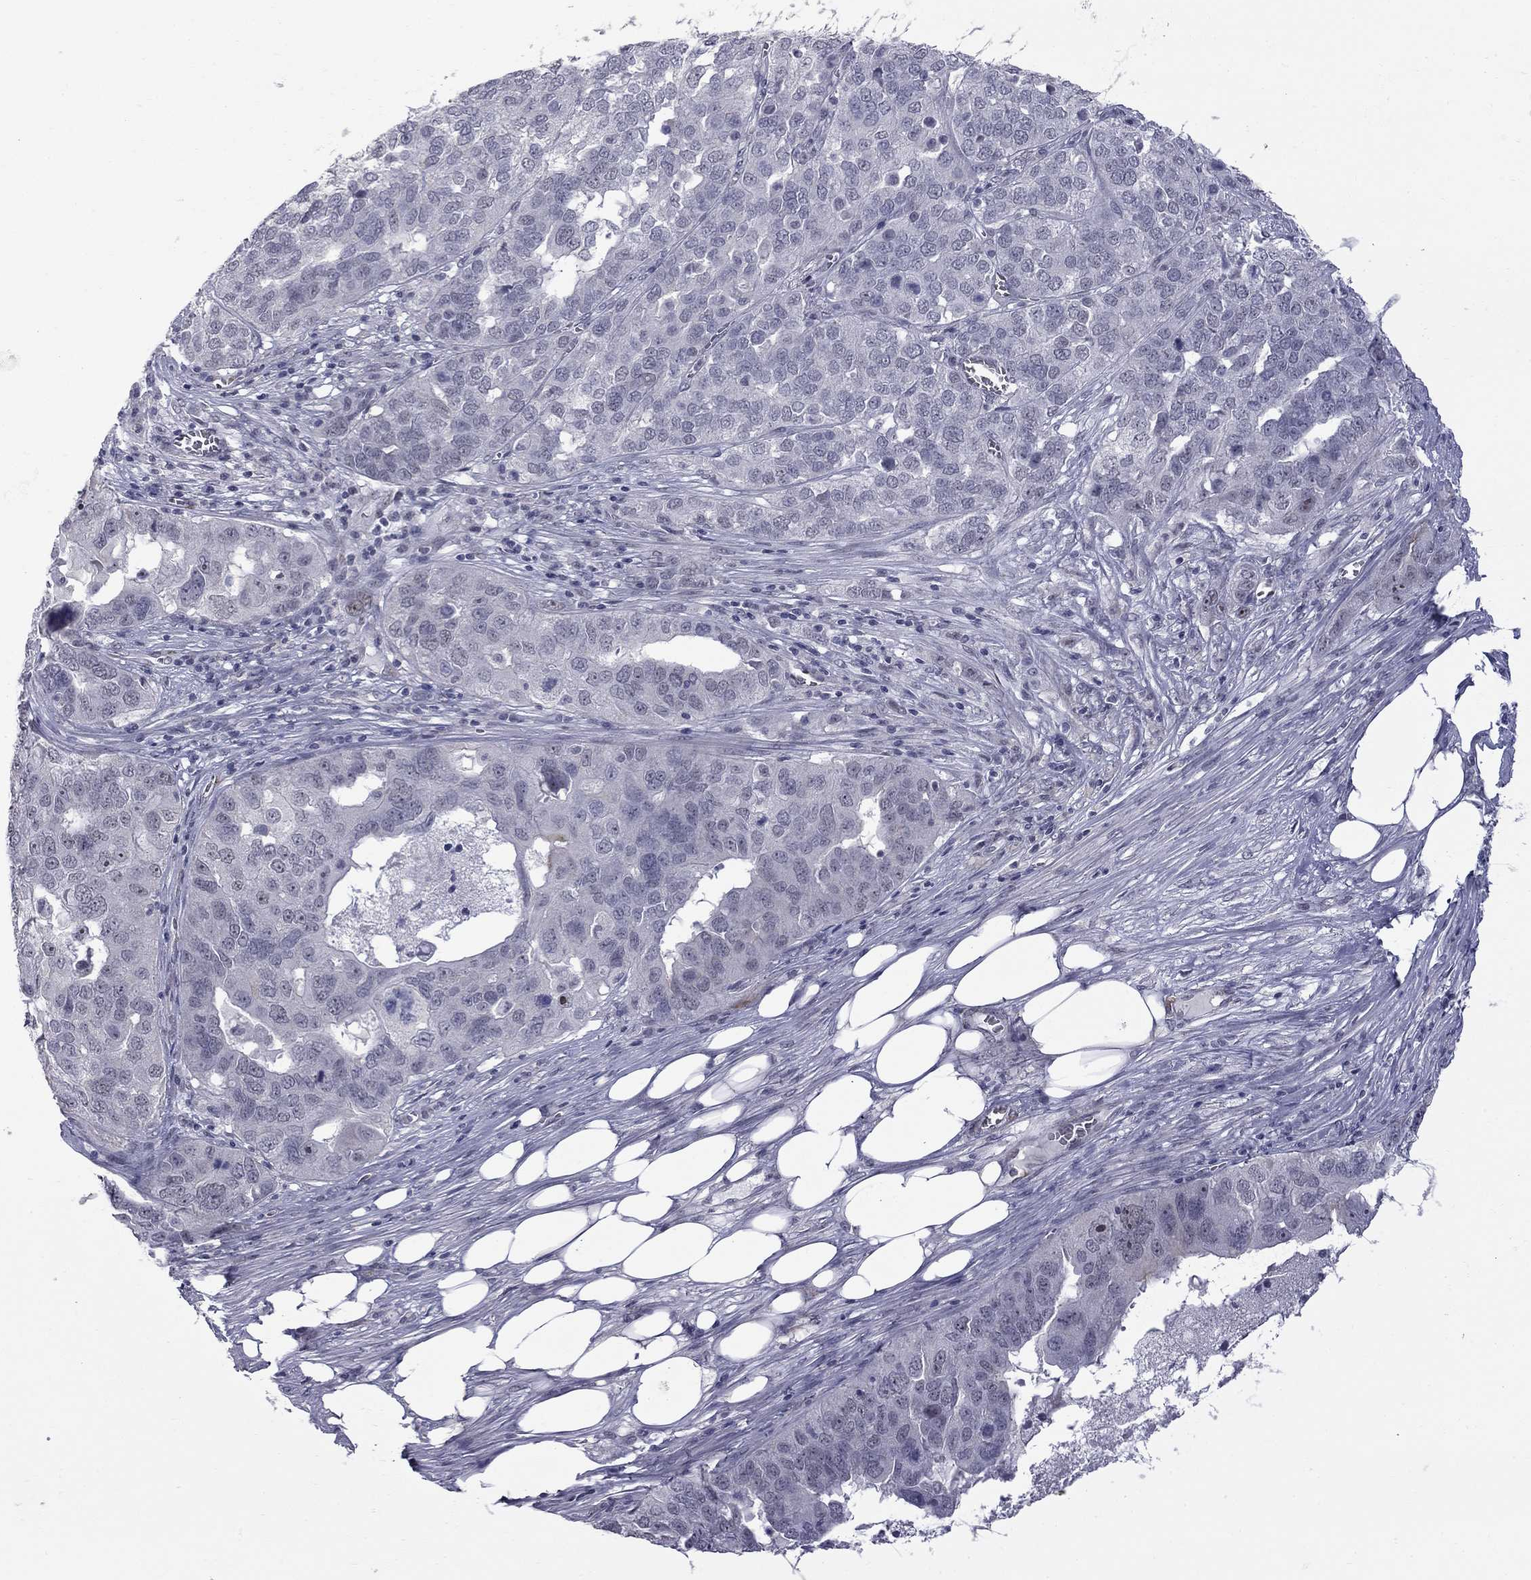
{"staining": {"intensity": "moderate", "quantity": "<25%", "location": "nuclear"}, "tissue": "ovarian cancer", "cell_type": "Tumor cells", "image_type": "cancer", "snomed": [{"axis": "morphology", "description": "Carcinoma, endometroid"}, {"axis": "topography", "description": "Soft tissue"}, {"axis": "topography", "description": "Ovary"}], "caption": "Immunohistochemical staining of ovarian endometroid carcinoma reveals moderate nuclear protein positivity in approximately <25% of tumor cells.", "gene": "GSG1L", "patient": {"sex": "female", "age": 52}}